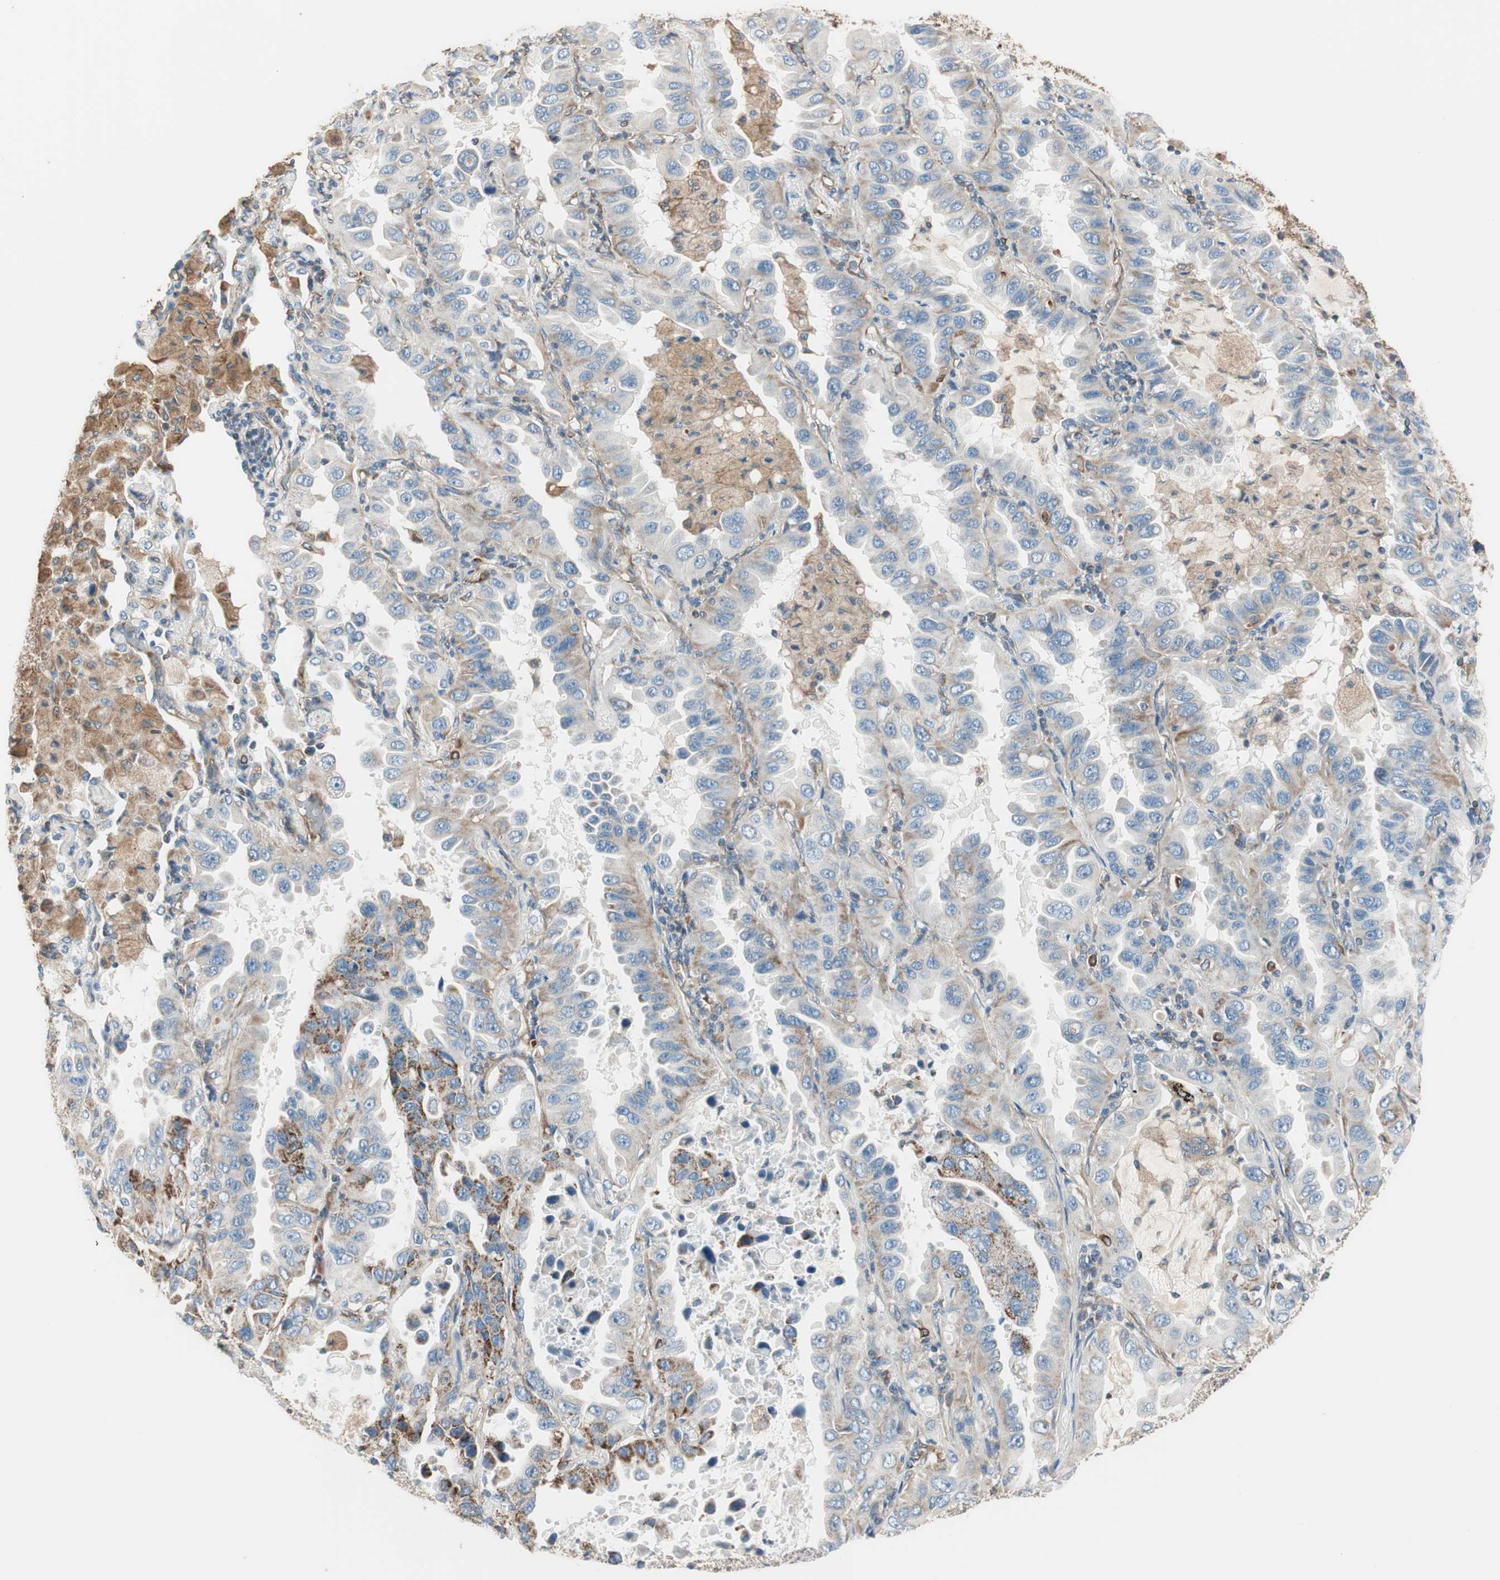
{"staining": {"intensity": "moderate", "quantity": "25%-75%", "location": "cytoplasmic/membranous"}, "tissue": "lung cancer", "cell_type": "Tumor cells", "image_type": "cancer", "snomed": [{"axis": "morphology", "description": "Adenocarcinoma, NOS"}, {"axis": "topography", "description": "Lung"}], "caption": "Protein staining demonstrates moderate cytoplasmic/membranous staining in about 25%-75% of tumor cells in adenocarcinoma (lung).", "gene": "SRCIN1", "patient": {"sex": "male", "age": 64}}